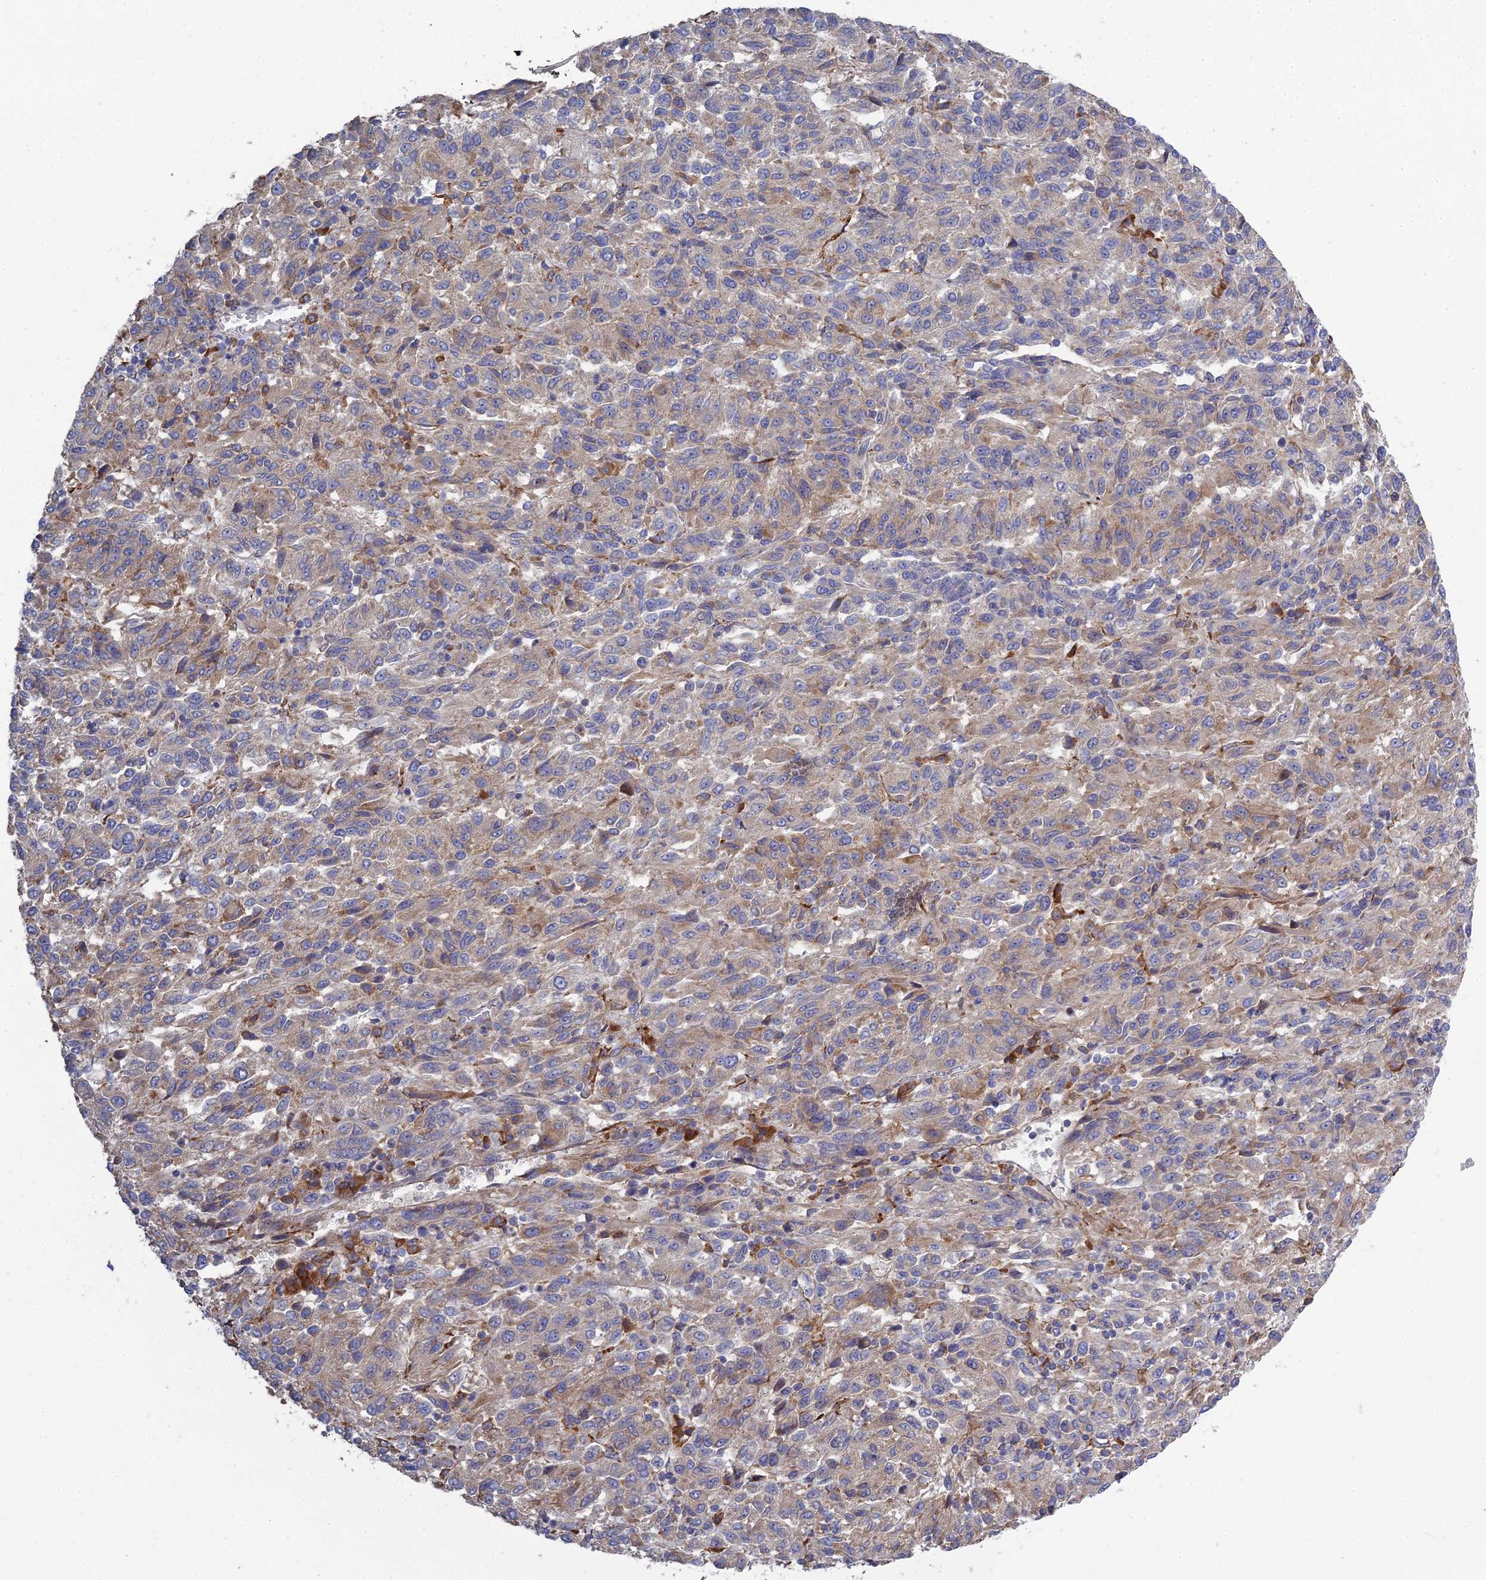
{"staining": {"intensity": "weak", "quantity": "<25%", "location": "cytoplasmic/membranous"}, "tissue": "melanoma", "cell_type": "Tumor cells", "image_type": "cancer", "snomed": [{"axis": "morphology", "description": "Malignant melanoma, Metastatic site"}, {"axis": "topography", "description": "Lung"}], "caption": "Photomicrograph shows no protein positivity in tumor cells of melanoma tissue.", "gene": "TRAPPC6A", "patient": {"sex": "male", "age": 64}}